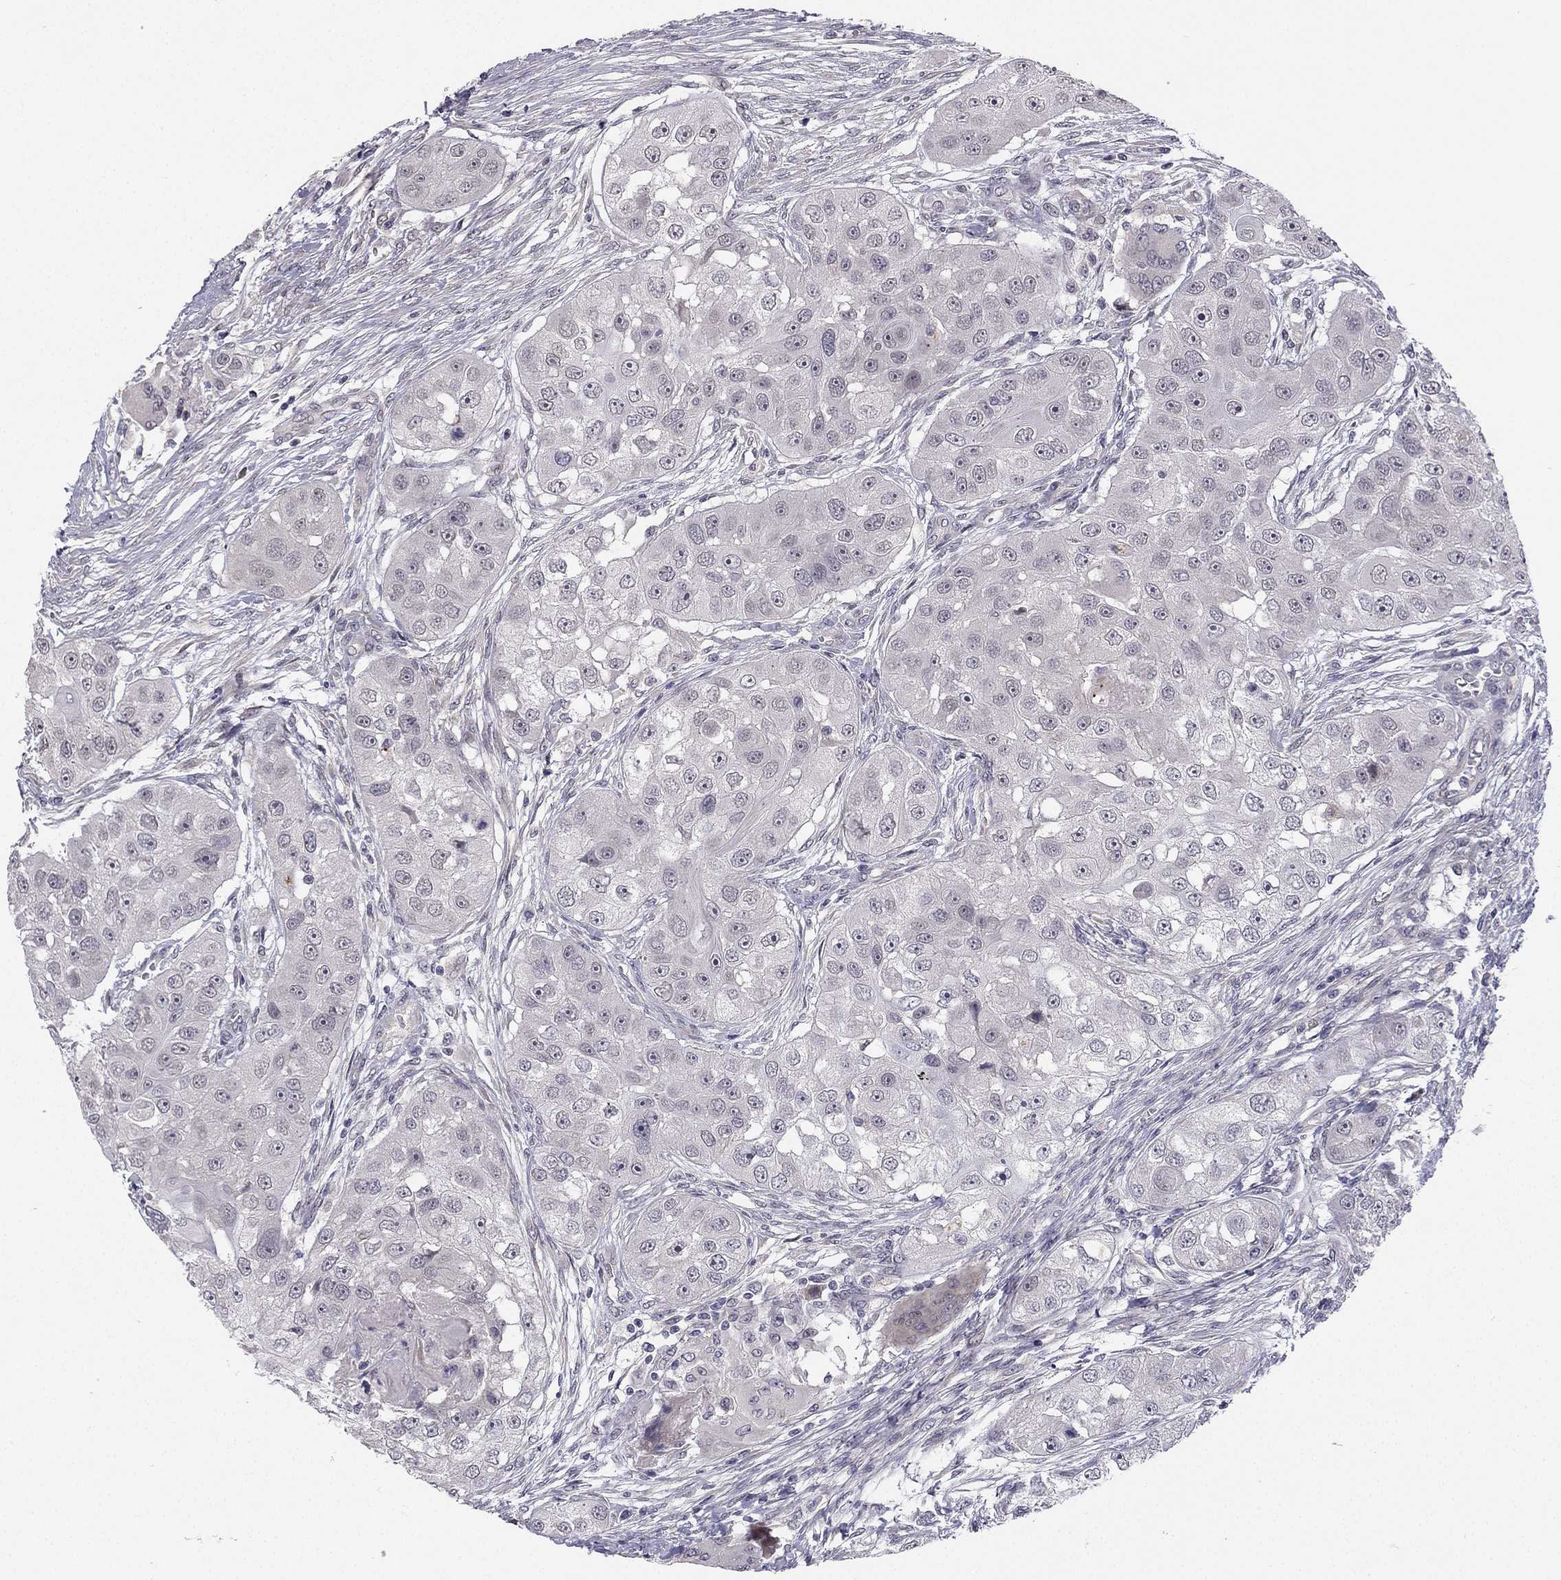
{"staining": {"intensity": "negative", "quantity": "none", "location": "none"}, "tissue": "head and neck cancer", "cell_type": "Tumor cells", "image_type": "cancer", "snomed": [{"axis": "morphology", "description": "Squamous cell carcinoma, NOS"}, {"axis": "topography", "description": "Head-Neck"}], "caption": "Immunohistochemistry (IHC) image of neoplastic tissue: human head and neck cancer (squamous cell carcinoma) stained with DAB (3,3'-diaminobenzidine) exhibits no significant protein positivity in tumor cells.", "gene": "CHST8", "patient": {"sex": "male", "age": 51}}